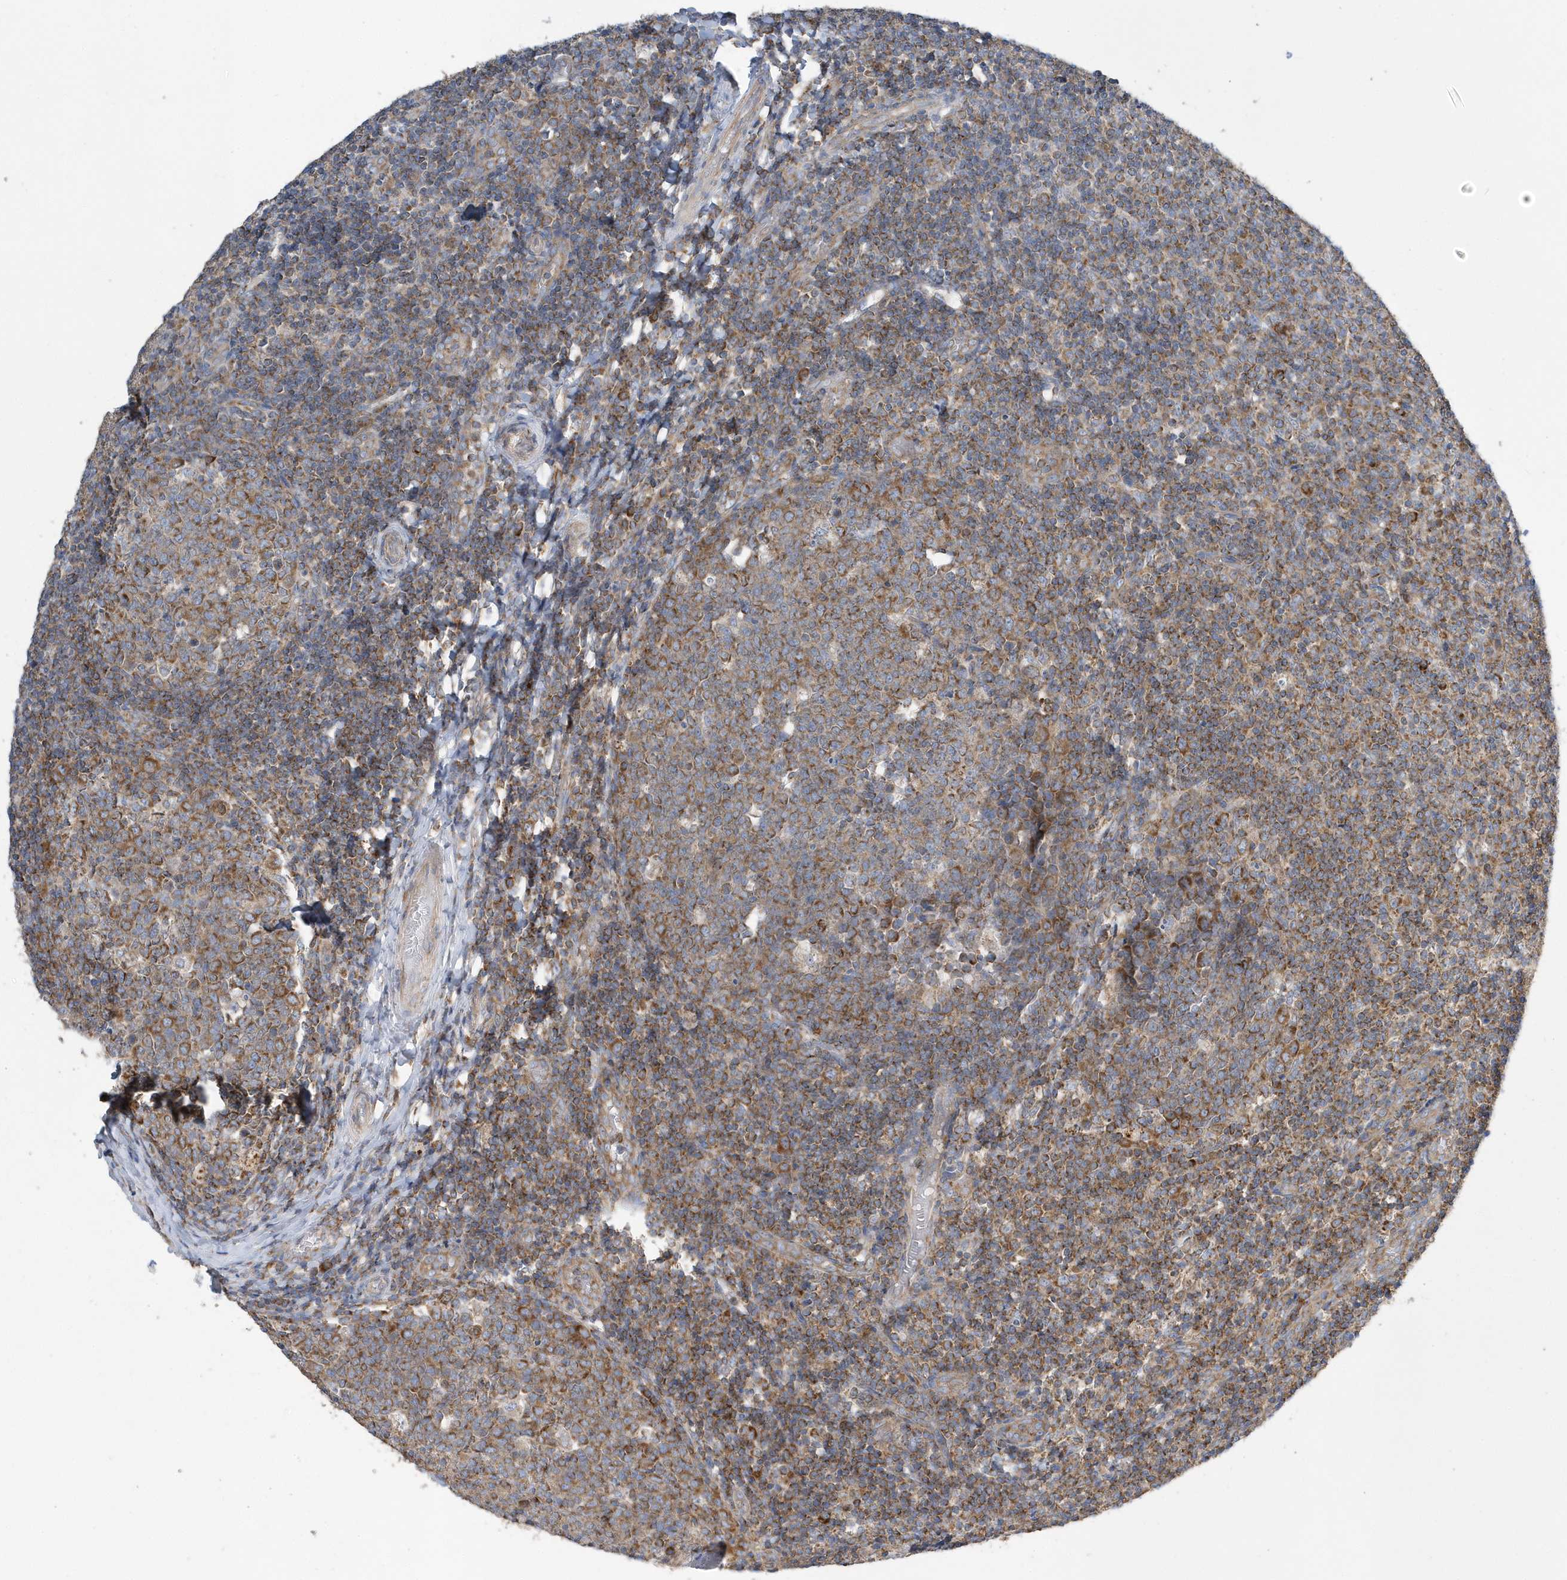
{"staining": {"intensity": "moderate", "quantity": ">75%", "location": "cytoplasmic/membranous"}, "tissue": "tonsil", "cell_type": "Germinal center cells", "image_type": "normal", "snomed": [{"axis": "morphology", "description": "Normal tissue, NOS"}, {"axis": "topography", "description": "Tonsil"}], "caption": "Tonsil stained with DAB (3,3'-diaminobenzidine) IHC demonstrates medium levels of moderate cytoplasmic/membranous staining in approximately >75% of germinal center cells.", "gene": "SPATA5", "patient": {"sex": "female", "age": 19}}